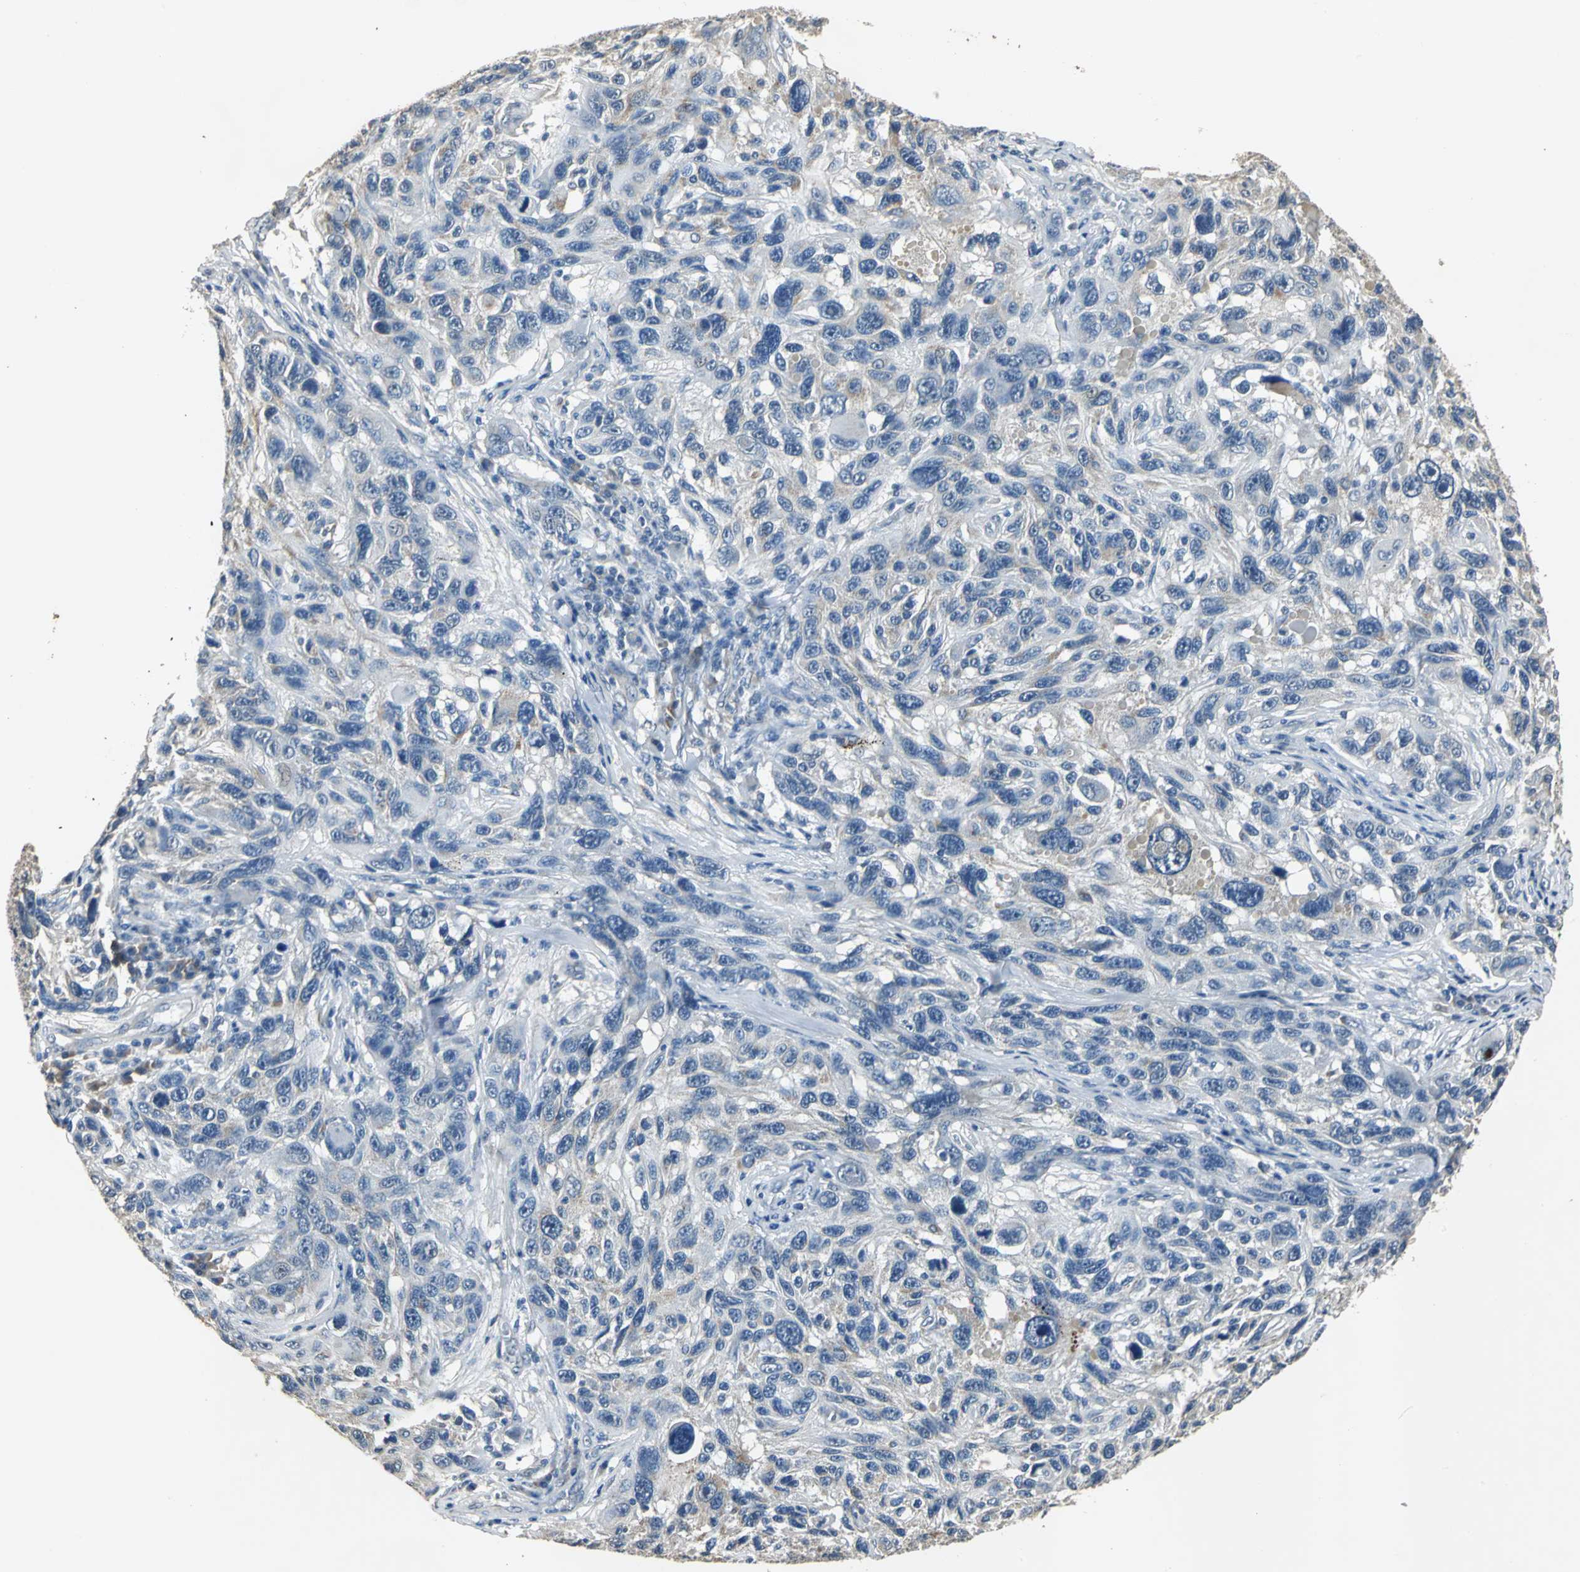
{"staining": {"intensity": "negative", "quantity": "none", "location": "none"}, "tissue": "melanoma", "cell_type": "Tumor cells", "image_type": "cancer", "snomed": [{"axis": "morphology", "description": "Malignant melanoma, NOS"}, {"axis": "topography", "description": "Skin"}], "caption": "Melanoma was stained to show a protein in brown. There is no significant expression in tumor cells.", "gene": "OCLN", "patient": {"sex": "male", "age": 53}}